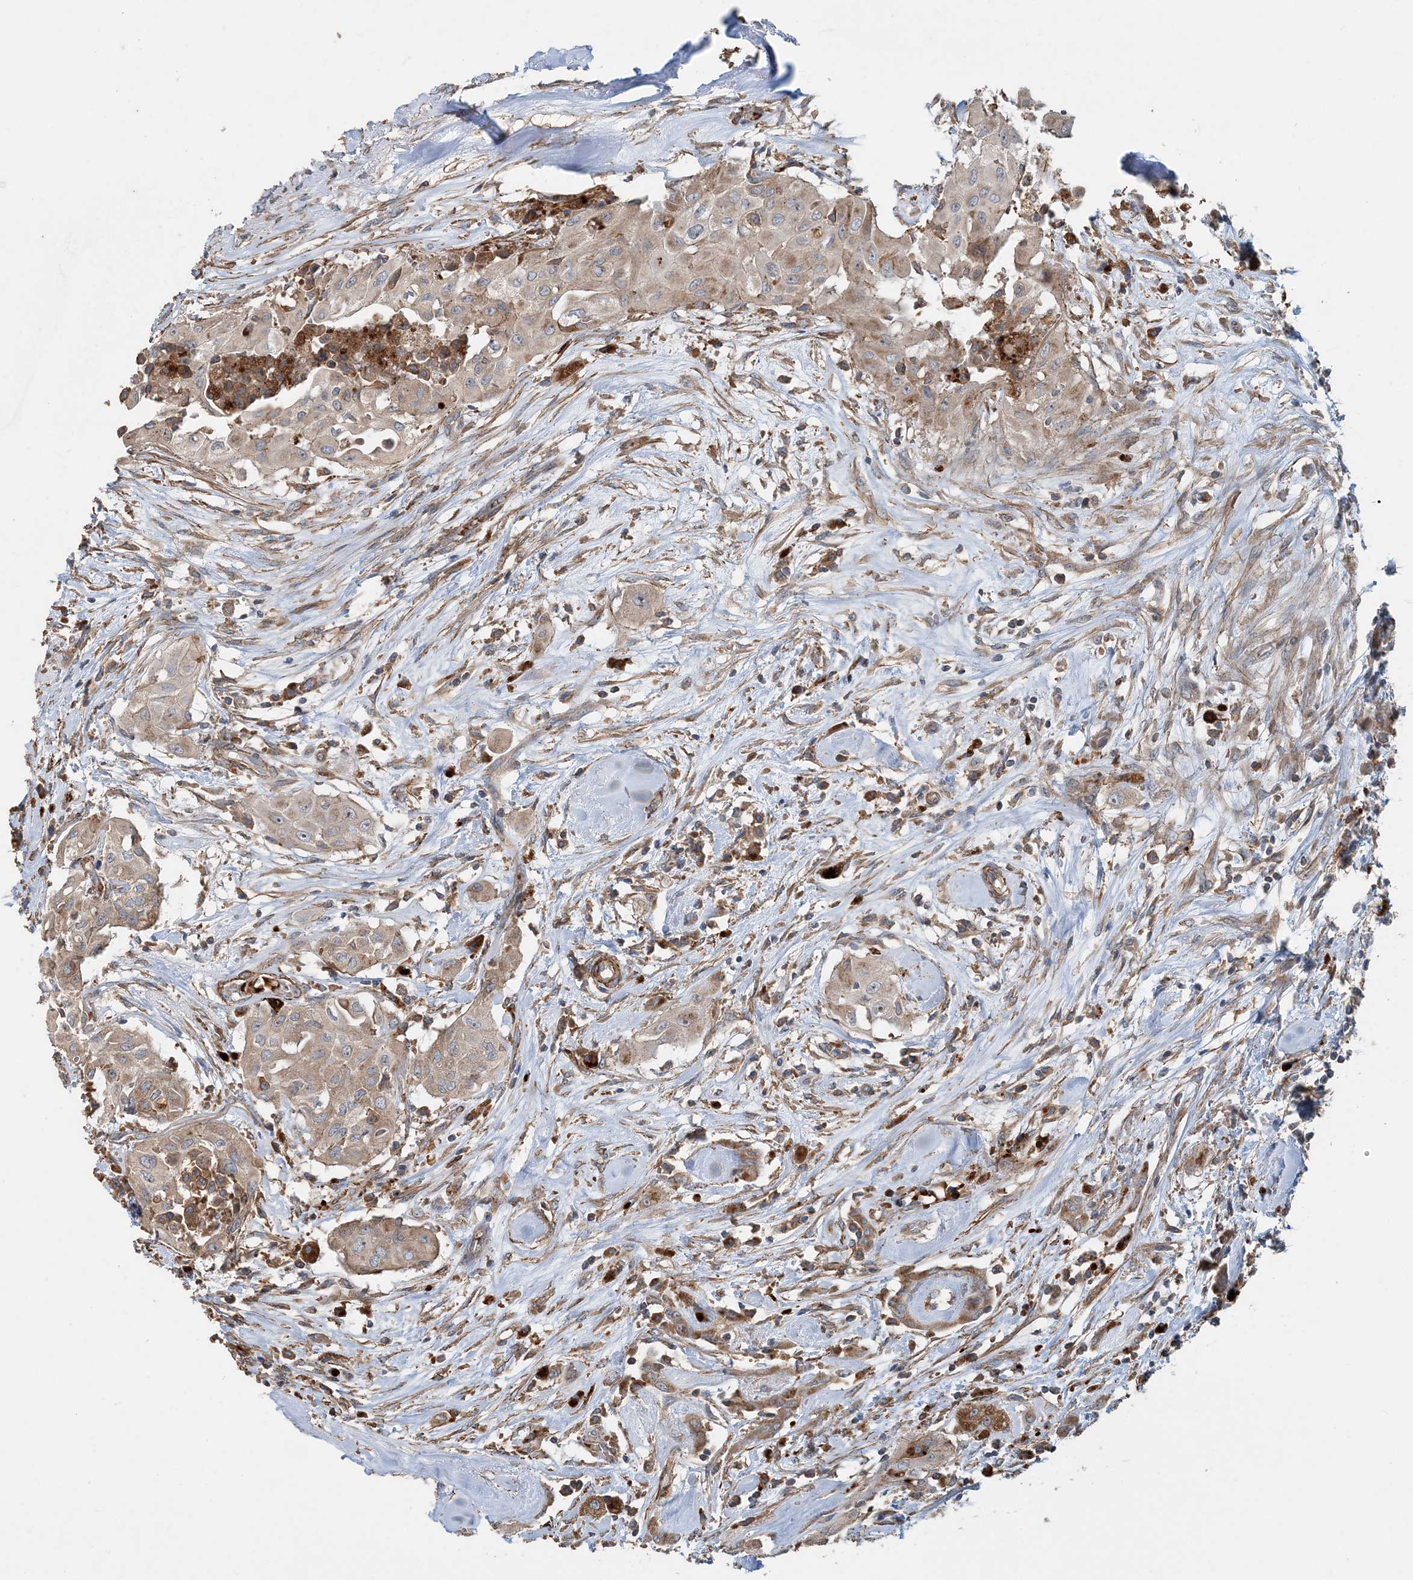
{"staining": {"intensity": "weak", "quantity": ">75%", "location": "cytoplasmic/membranous"}, "tissue": "thyroid cancer", "cell_type": "Tumor cells", "image_type": "cancer", "snomed": [{"axis": "morphology", "description": "Papillary adenocarcinoma, NOS"}, {"axis": "topography", "description": "Thyroid gland"}], "caption": "Immunohistochemistry of human papillary adenocarcinoma (thyroid) demonstrates low levels of weak cytoplasmic/membranous staining in about >75% of tumor cells.", "gene": "TTI1", "patient": {"sex": "female", "age": 59}}